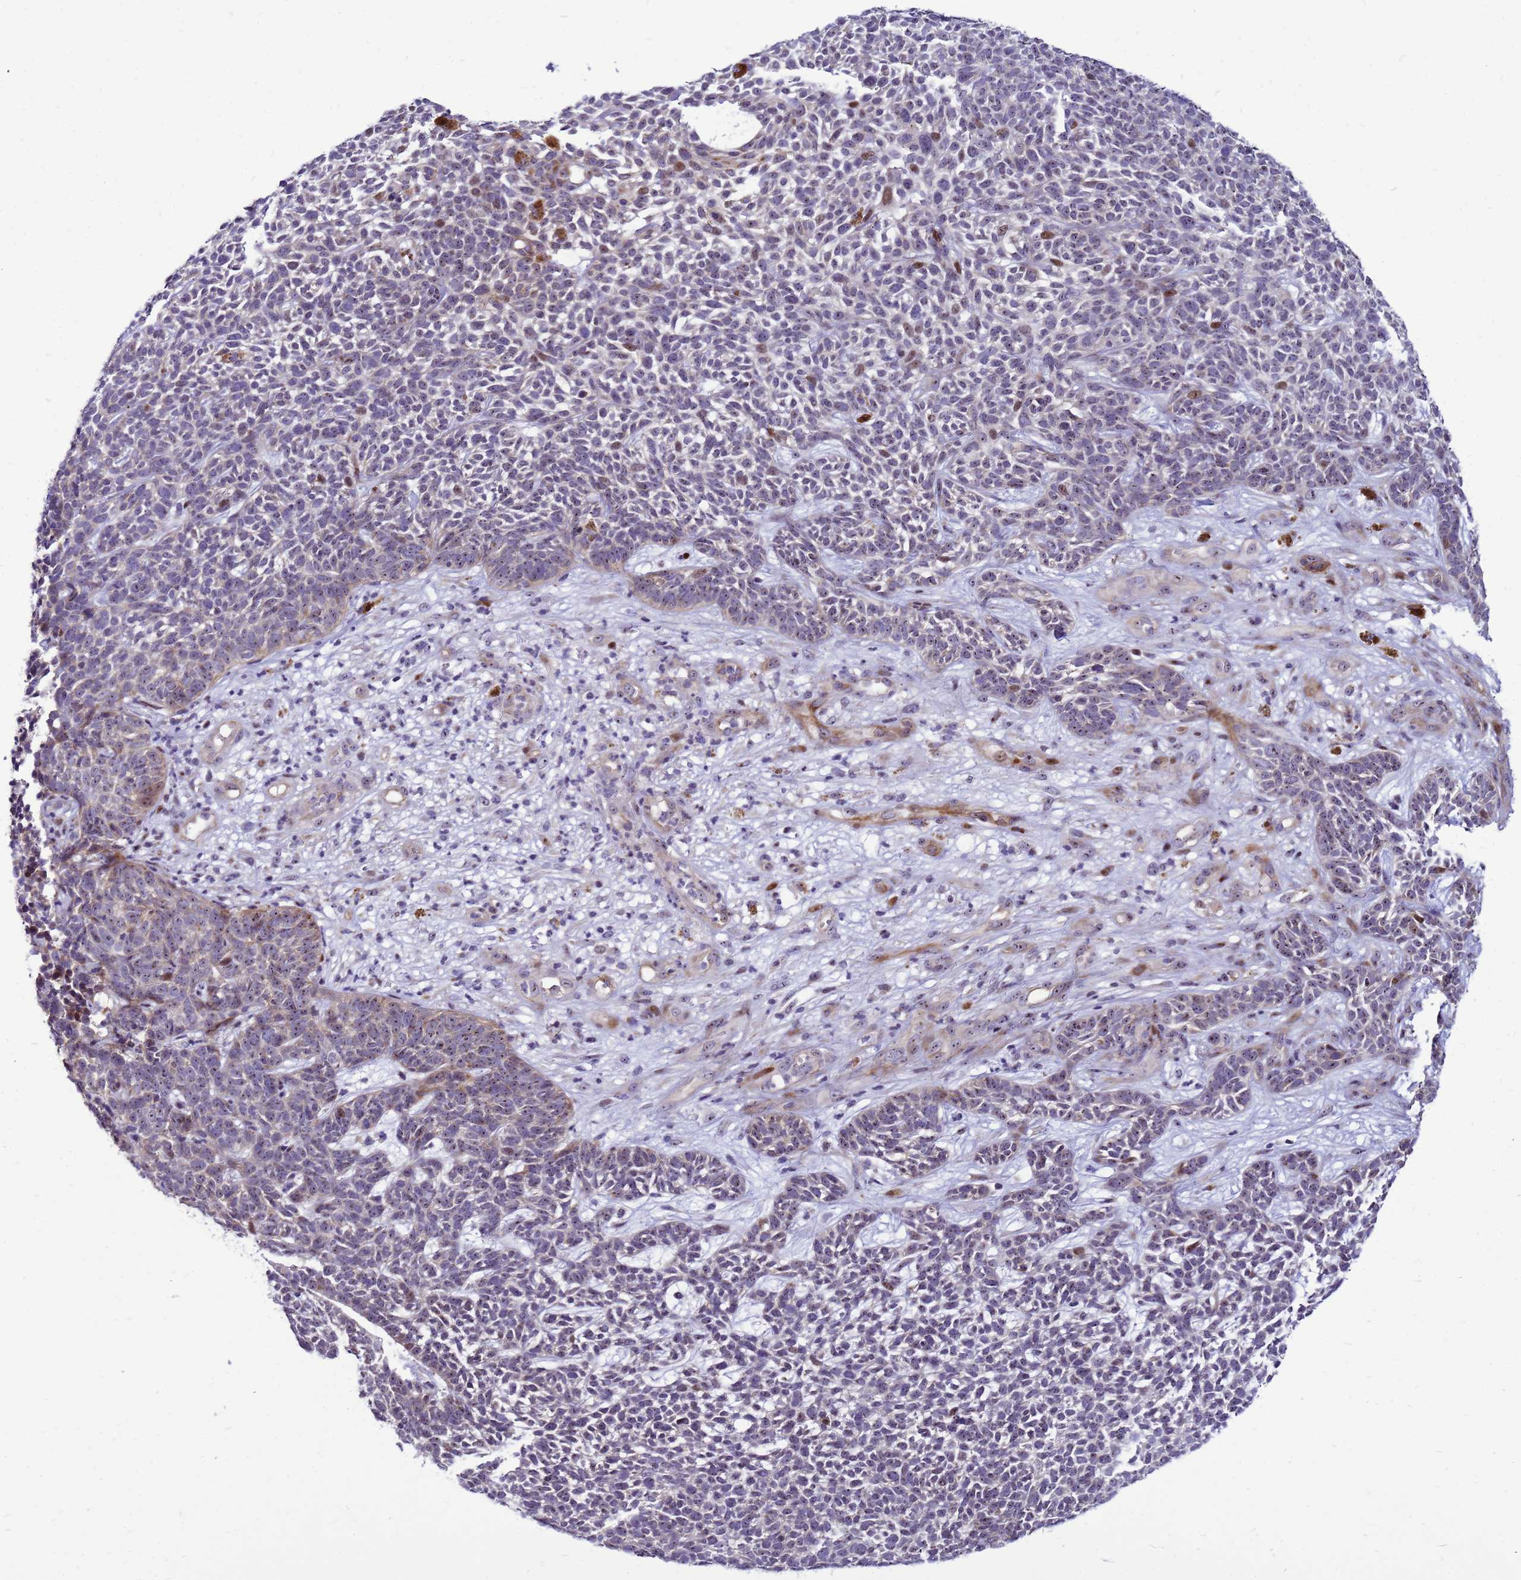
{"staining": {"intensity": "moderate", "quantity": "<25%", "location": "cytoplasmic/membranous"}, "tissue": "skin cancer", "cell_type": "Tumor cells", "image_type": "cancer", "snomed": [{"axis": "morphology", "description": "Basal cell carcinoma"}, {"axis": "topography", "description": "Skin"}], "caption": "Protein analysis of skin cancer (basal cell carcinoma) tissue shows moderate cytoplasmic/membranous expression in about <25% of tumor cells.", "gene": "RSPO1", "patient": {"sex": "female", "age": 84}}